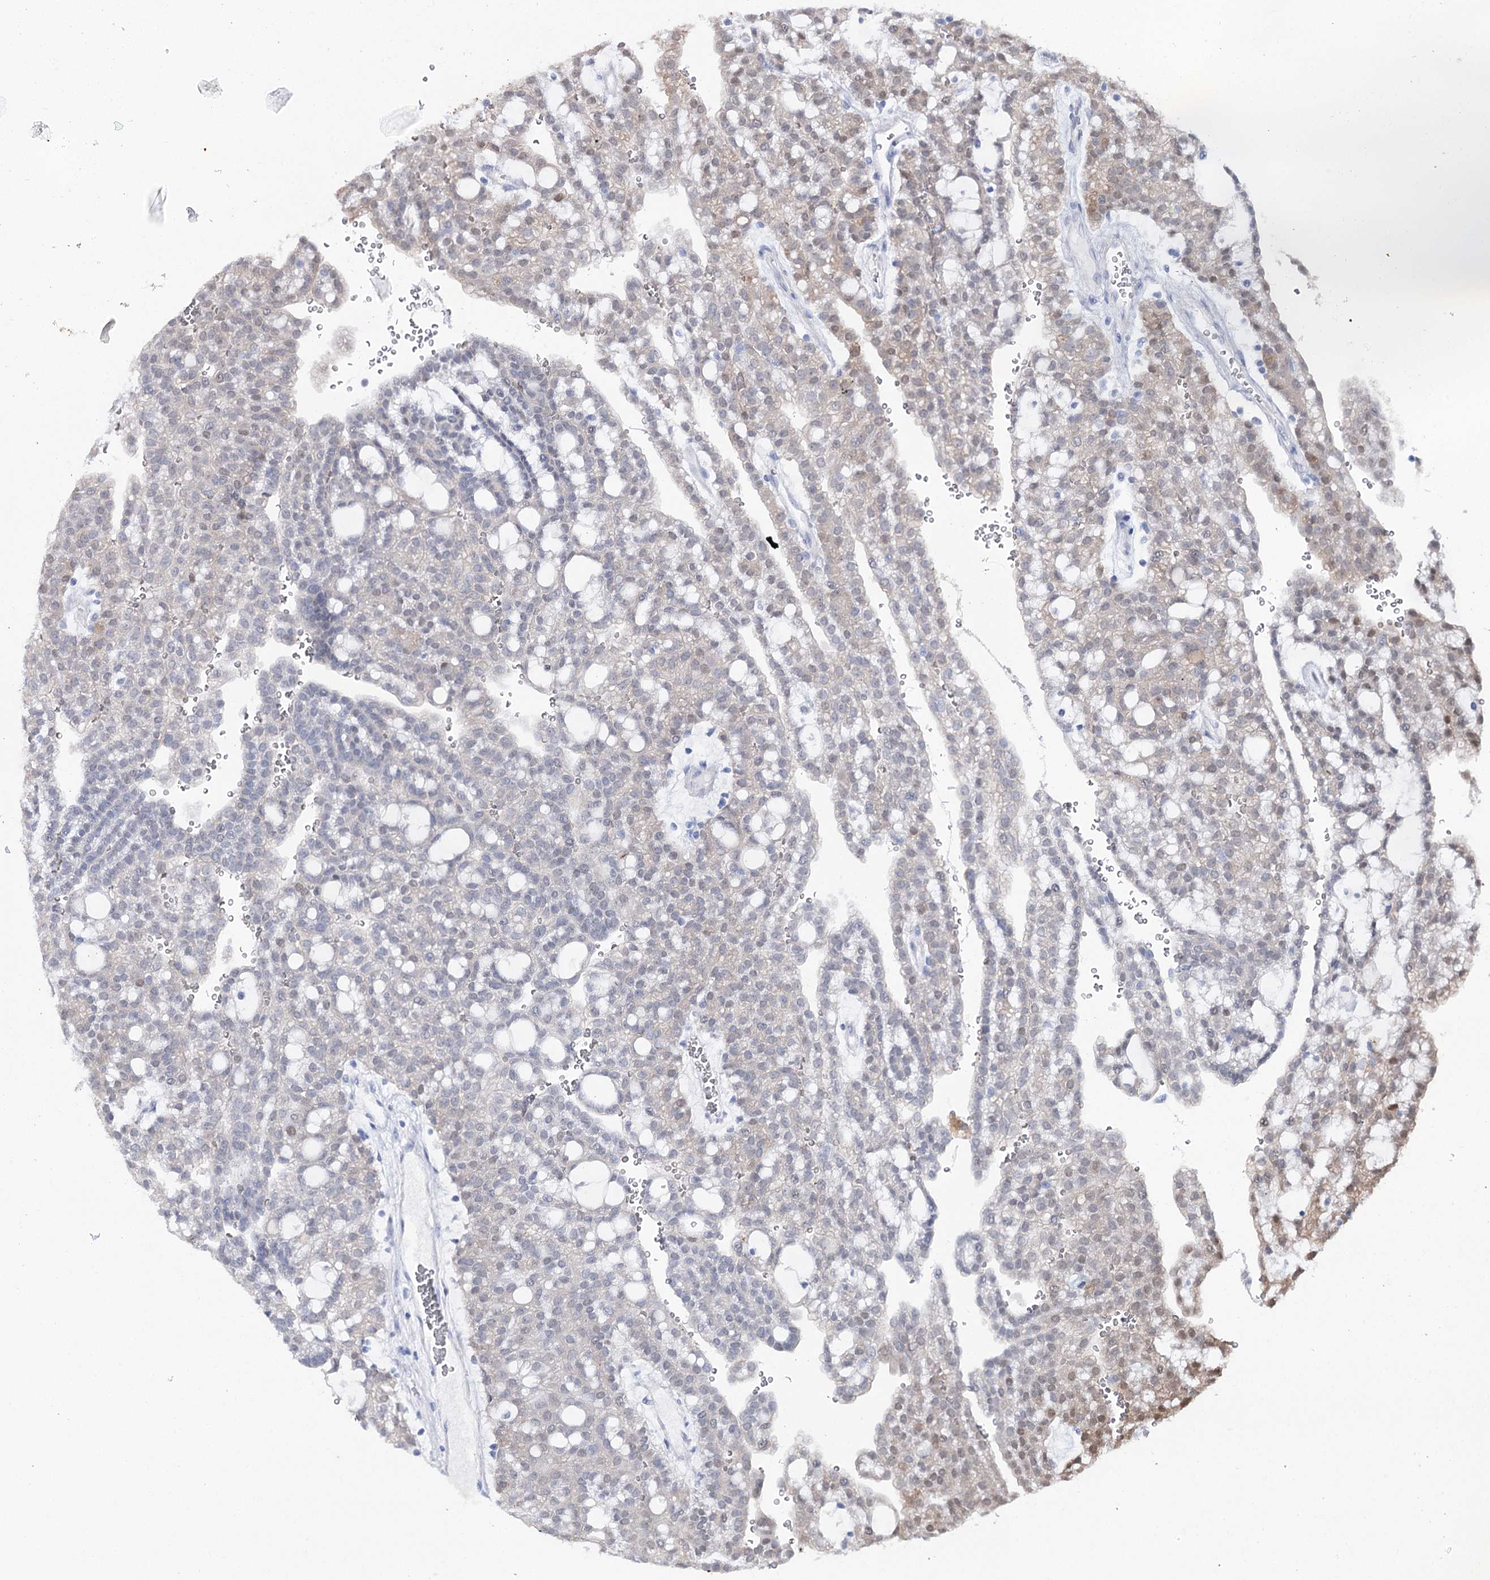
{"staining": {"intensity": "moderate", "quantity": "<25%", "location": "nuclear"}, "tissue": "renal cancer", "cell_type": "Tumor cells", "image_type": "cancer", "snomed": [{"axis": "morphology", "description": "Adenocarcinoma, NOS"}, {"axis": "topography", "description": "Kidney"}], "caption": "This is a histology image of immunohistochemistry staining of renal adenocarcinoma, which shows moderate positivity in the nuclear of tumor cells.", "gene": "UGDH", "patient": {"sex": "male", "age": 63}}